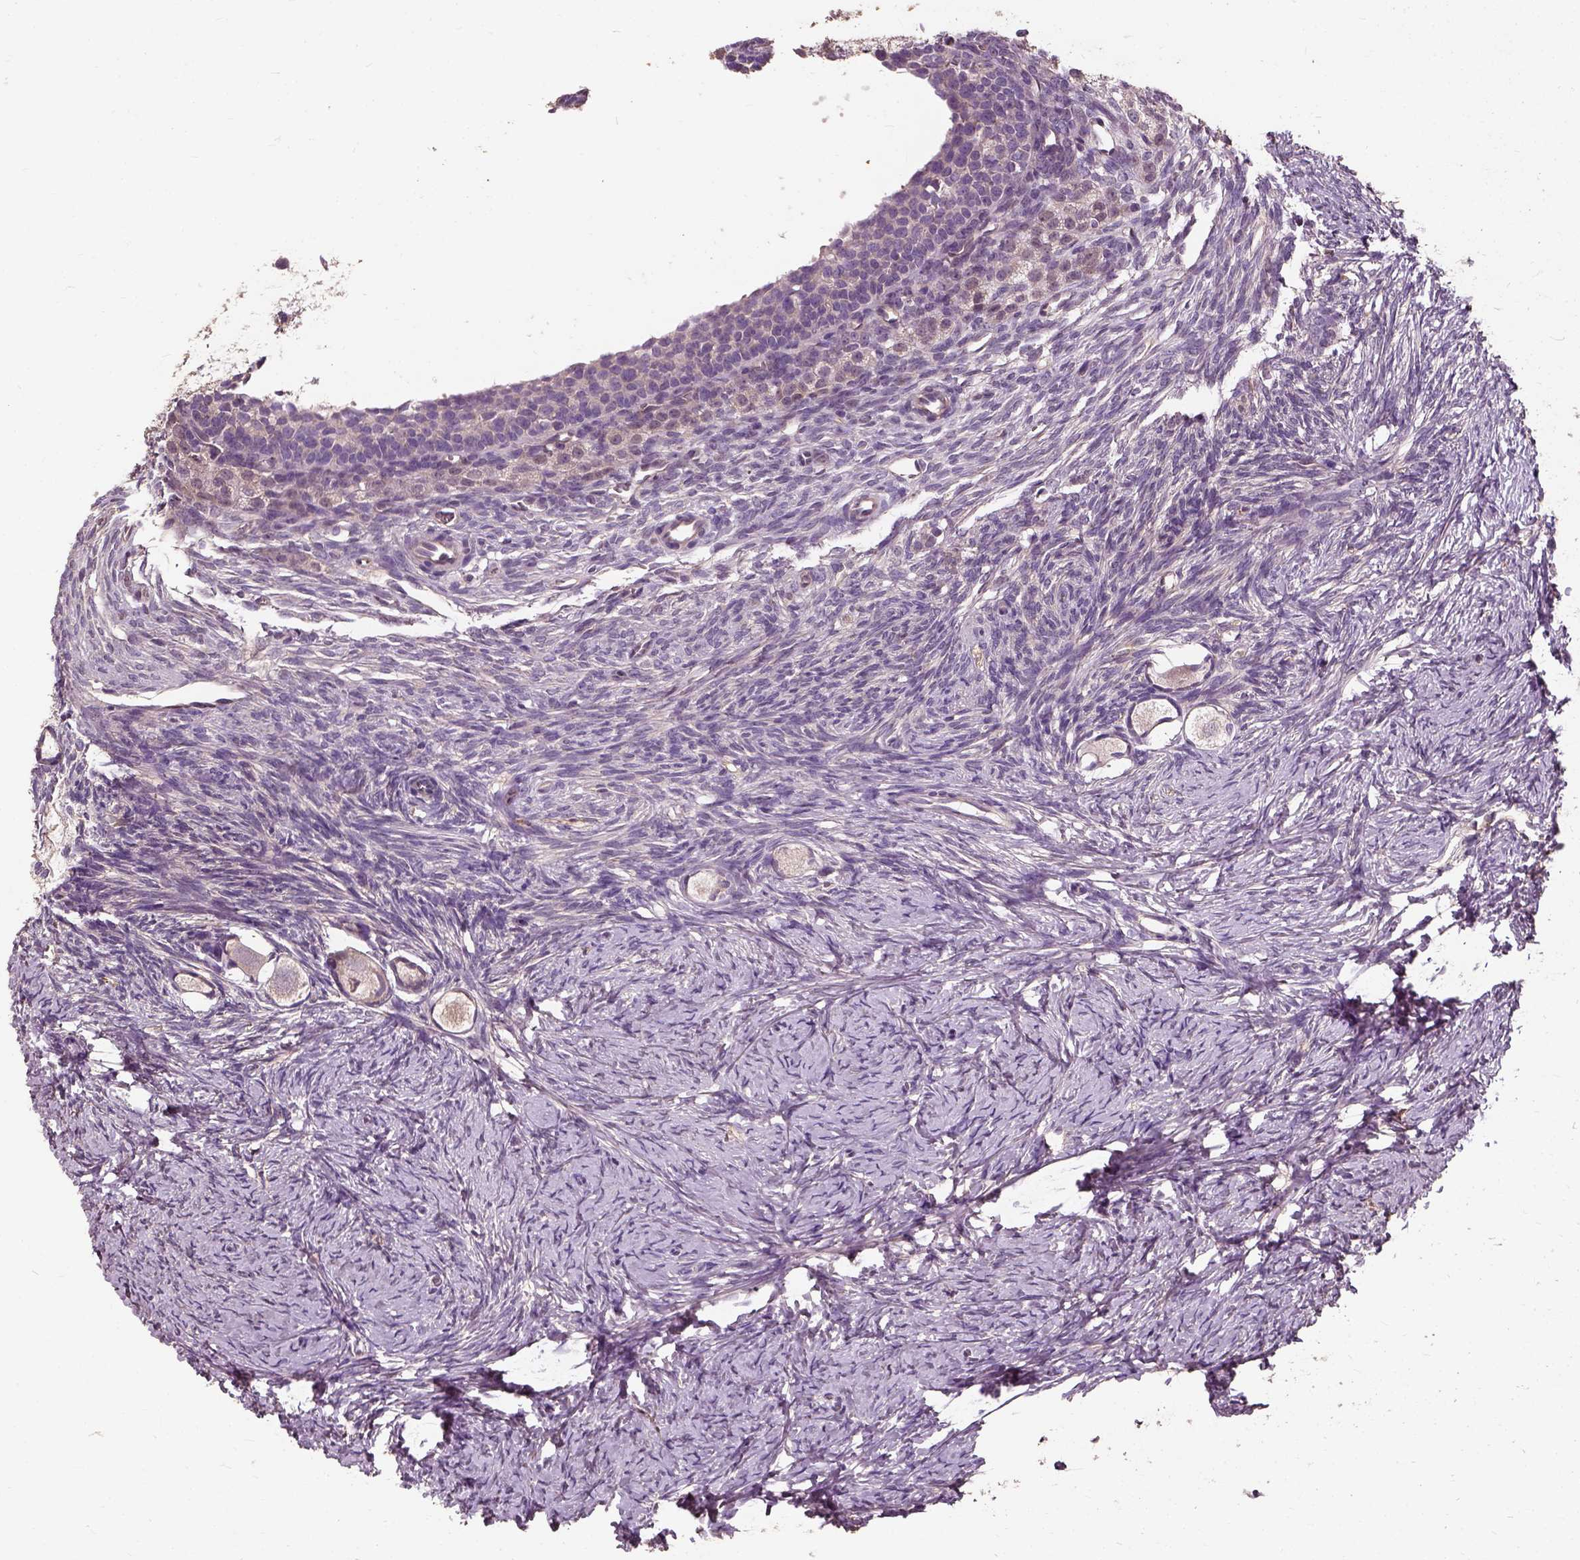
{"staining": {"intensity": "negative", "quantity": "none", "location": "none"}, "tissue": "ovary", "cell_type": "Follicle cells", "image_type": "normal", "snomed": [{"axis": "morphology", "description": "Normal tissue, NOS"}, {"axis": "topography", "description": "Ovary"}], "caption": "An immunohistochemistry histopathology image of normal ovary is shown. There is no staining in follicle cells of ovary.", "gene": "PEA15", "patient": {"sex": "female", "age": 27}}